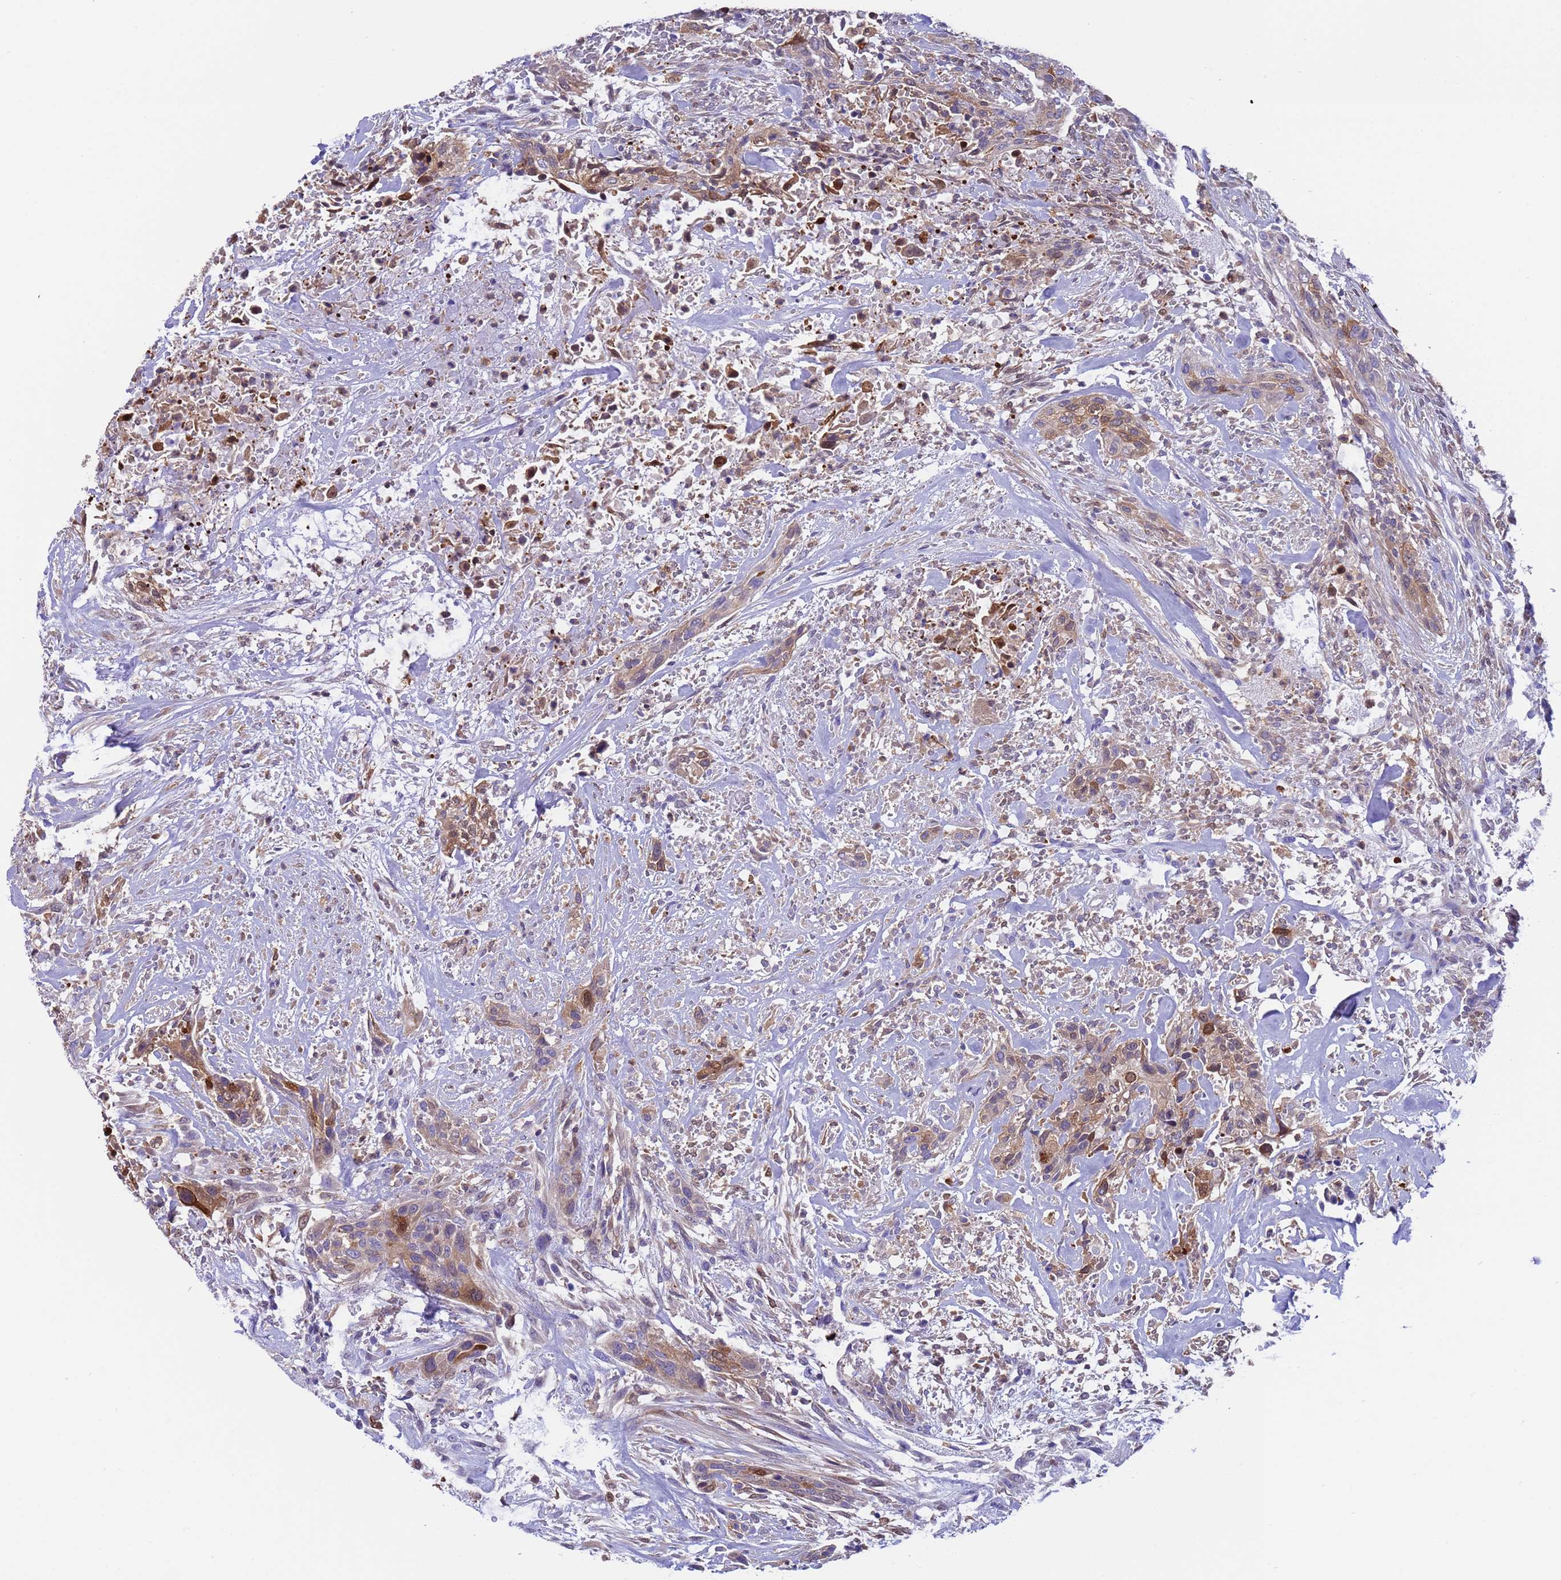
{"staining": {"intensity": "strong", "quantity": "<25%", "location": "cytoplasmic/membranous,nuclear"}, "tissue": "urothelial cancer", "cell_type": "Tumor cells", "image_type": "cancer", "snomed": [{"axis": "morphology", "description": "Urothelial carcinoma, High grade"}, {"axis": "topography", "description": "Urinary bladder"}], "caption": "A brown stain shows strong cytoplasmic/membranous and nuclear expression of a protein in human high-grade urothelial carcinoma tumor cells.", "gene": "C6orf47", "patient": {"sex": "male", "age": 35}}